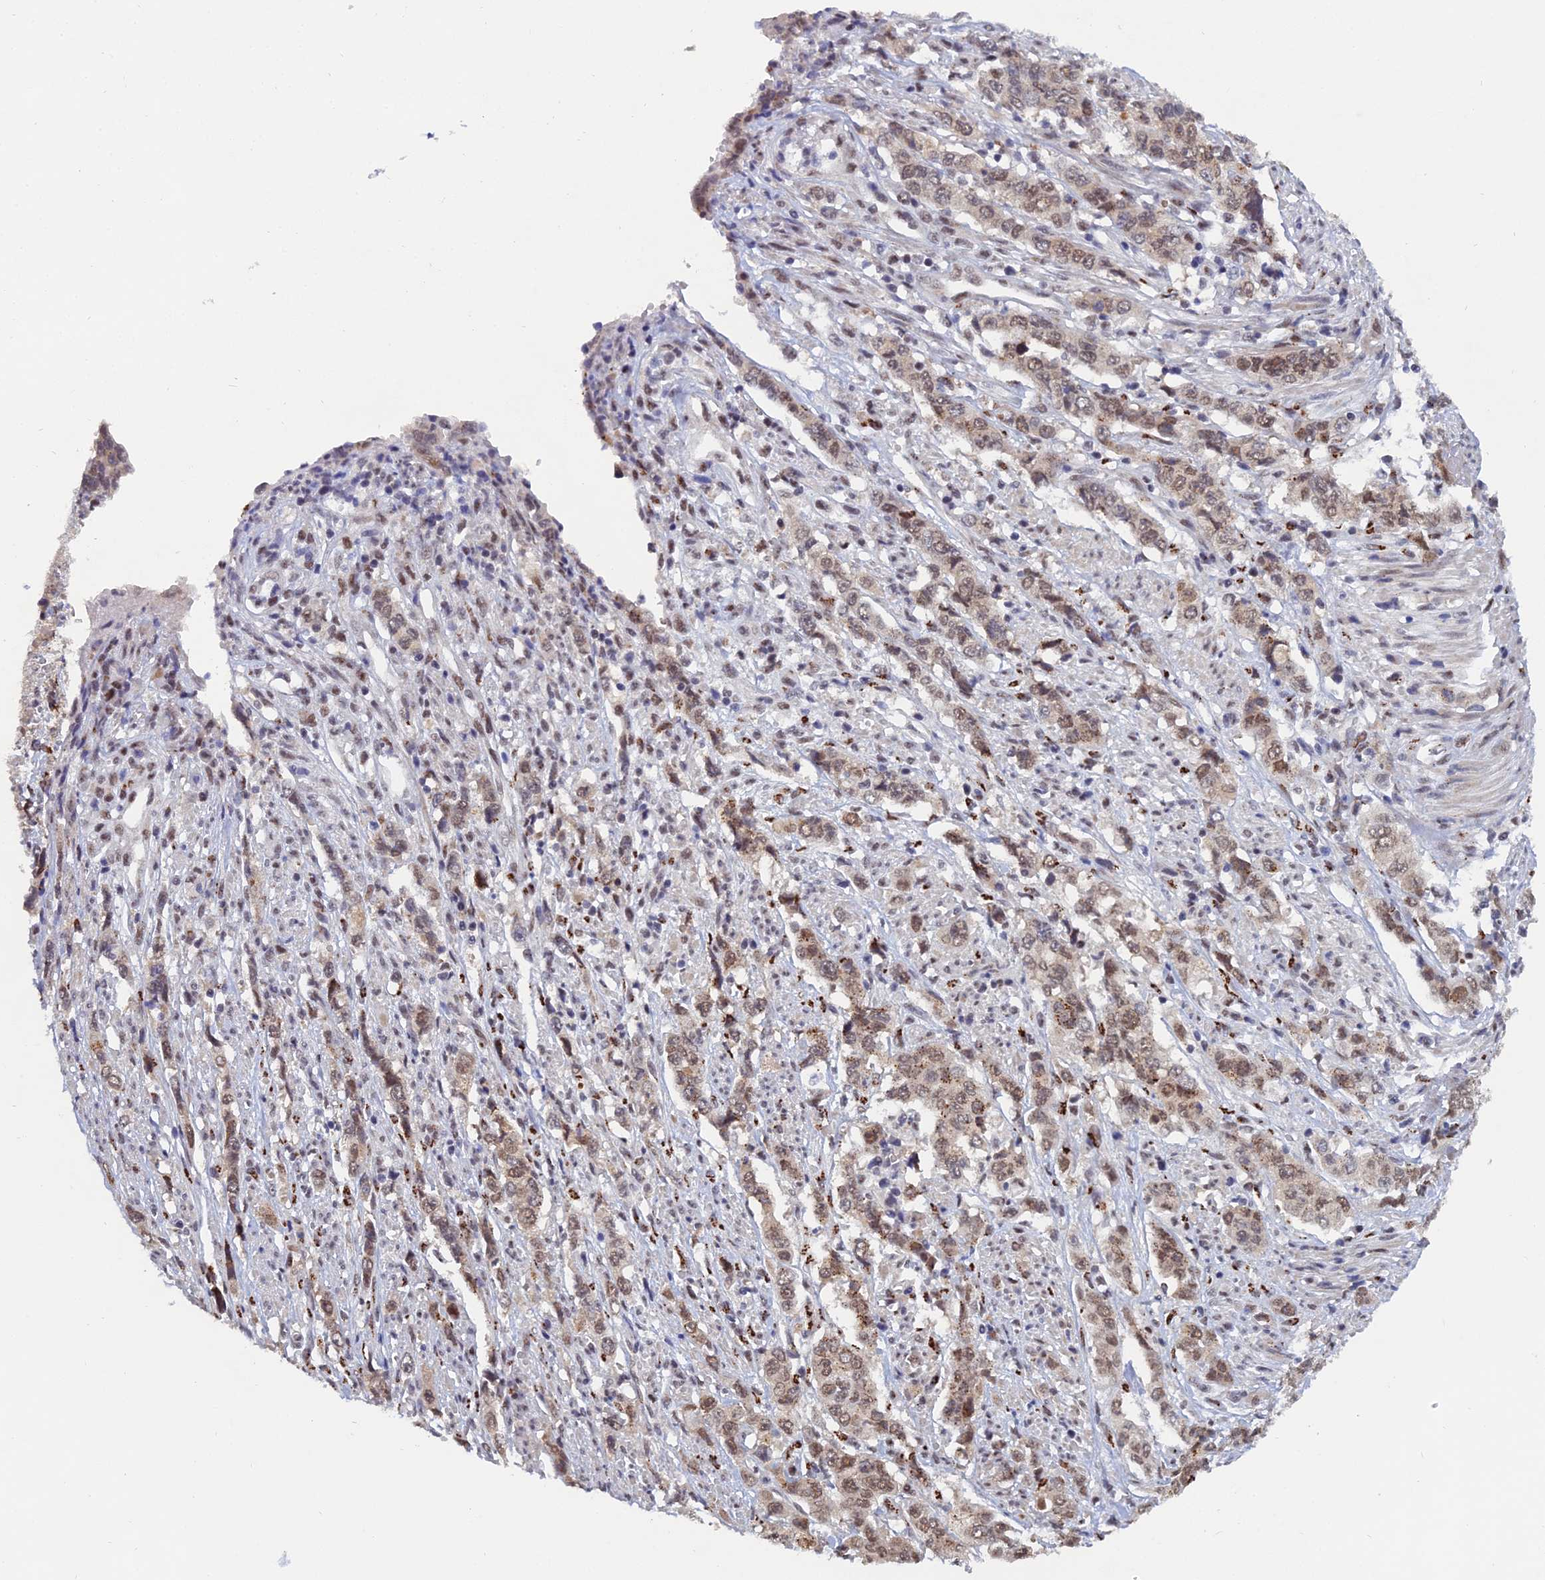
{"staining": {"intensity": "moderate", "quantity": ">75%", "location": "cytoplasmic/membranous,nuclear"}, "tissue": "stomach cancer", "cell_type": "Tumor cells", "image_type": "cancer", "snomed": [{"axis": "morphology", "description": "Adenocarcinoma, NOS"}, {"axis": "topography", "description": "Stomach, upper"}], "caption": "IHC photomicrograph of neoplastic tissue: human adenocarcinoma (stomach) stained using immunohistochemistry (IHC) shows medium levels of moderate protein expression localized specifically in the cytoplasmic/membranous and nuclear of tumor cells, appearing as a cytoplasmic/membranous and nuclear brown color.", "gene": "THOC3", "patient": {"sex": "male", "age": 62}}